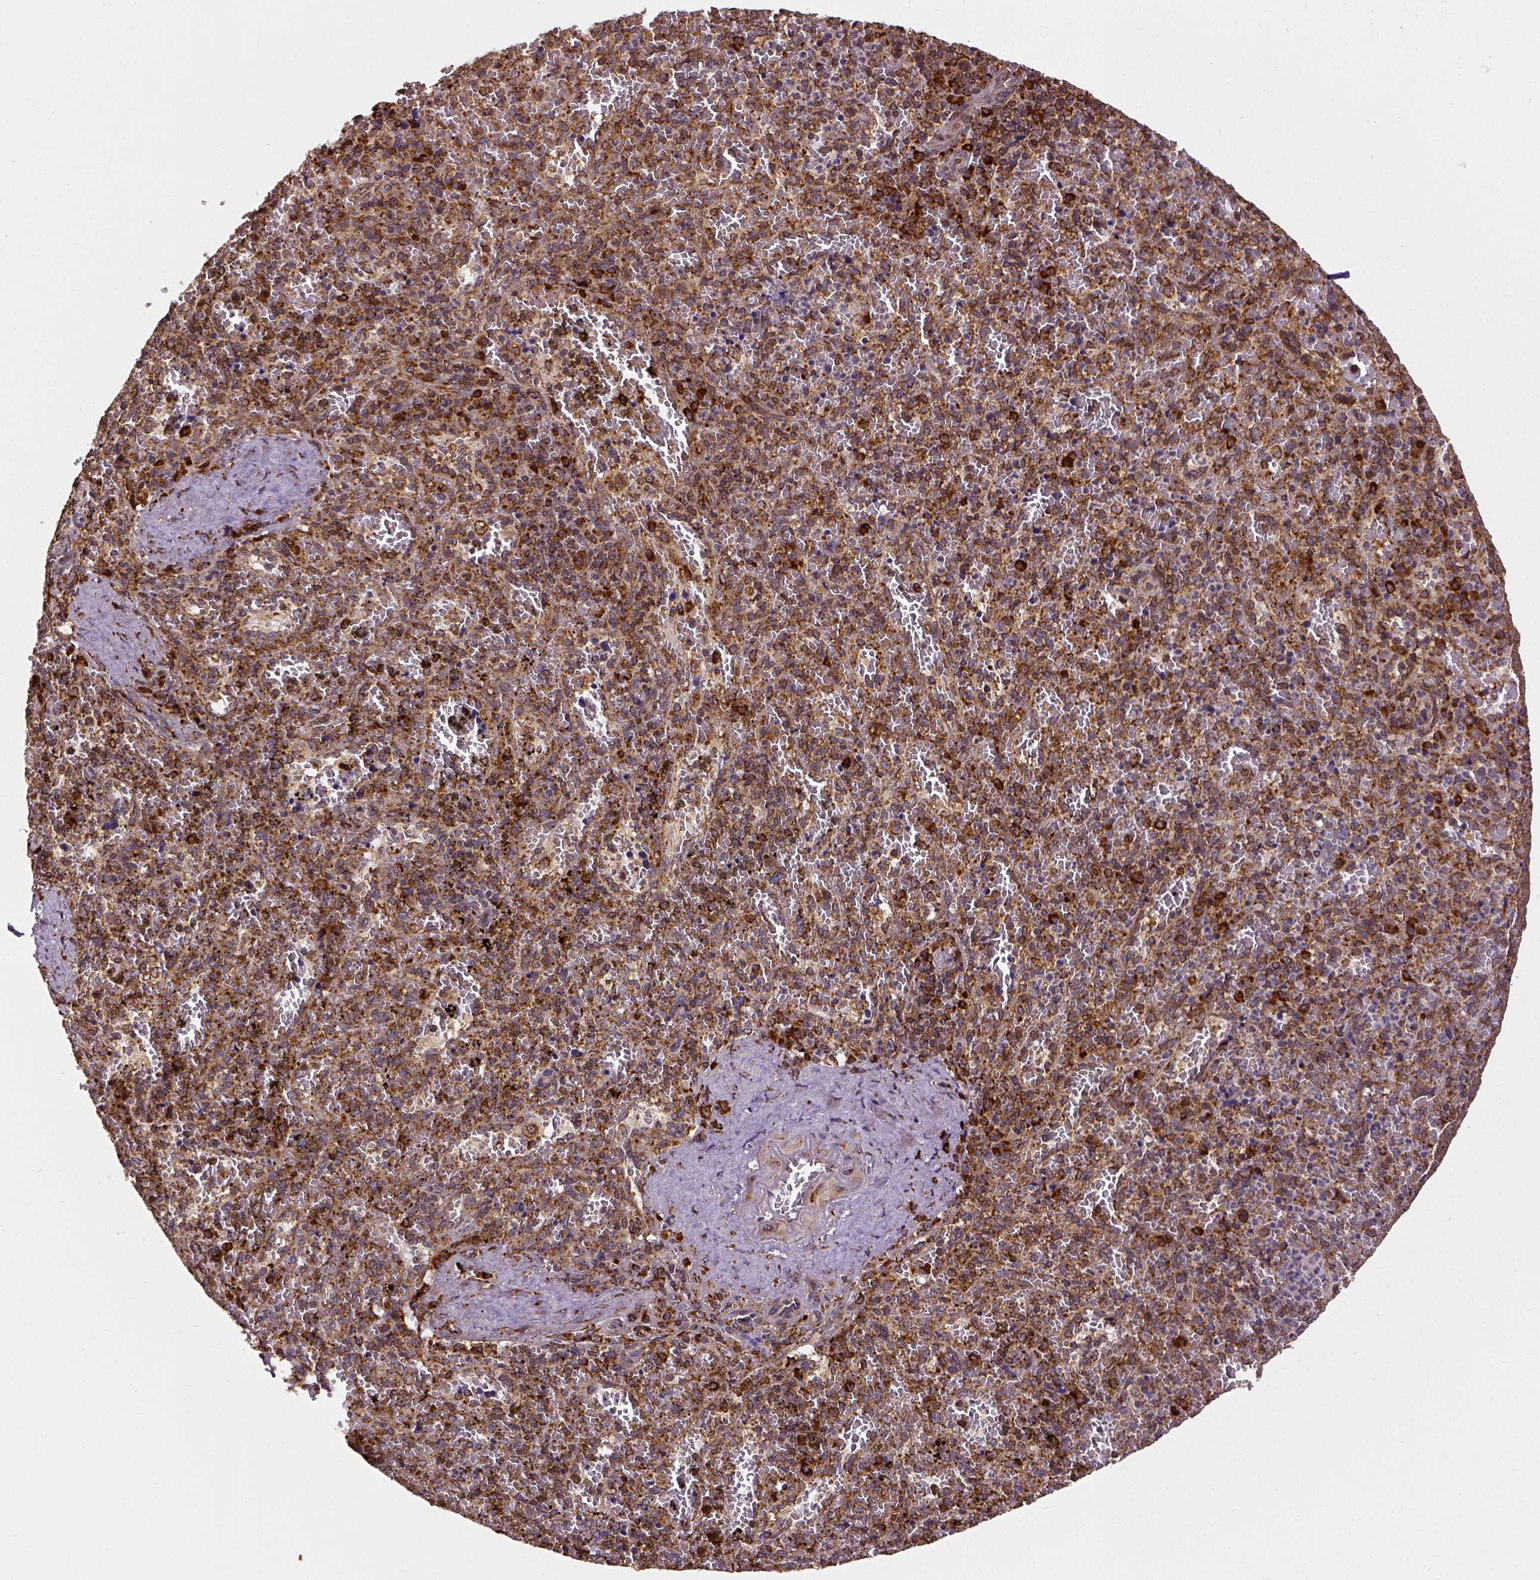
{"staining": {"intensity": "strong", "quantity": ">75%", "location": "cytoplasmic/membranous"}, "tissue": "spleen", "cell_type": "Cells in red pulp", "image_type": "normal", "snomed": [{"axis": "morphology", "description": "Normal tissue, NOS"}, {"axis": "topography", "description": "Spleen"}], "caption": "IHC photomicrograph of unremarkable spleen stained for a protein (brown), which displays high levels of strong cytoplasmic/membranous positivity in about >75% of cells in red pulp.", "gene": "MTDH", "patient": {"sex": "female", "age": 50}}